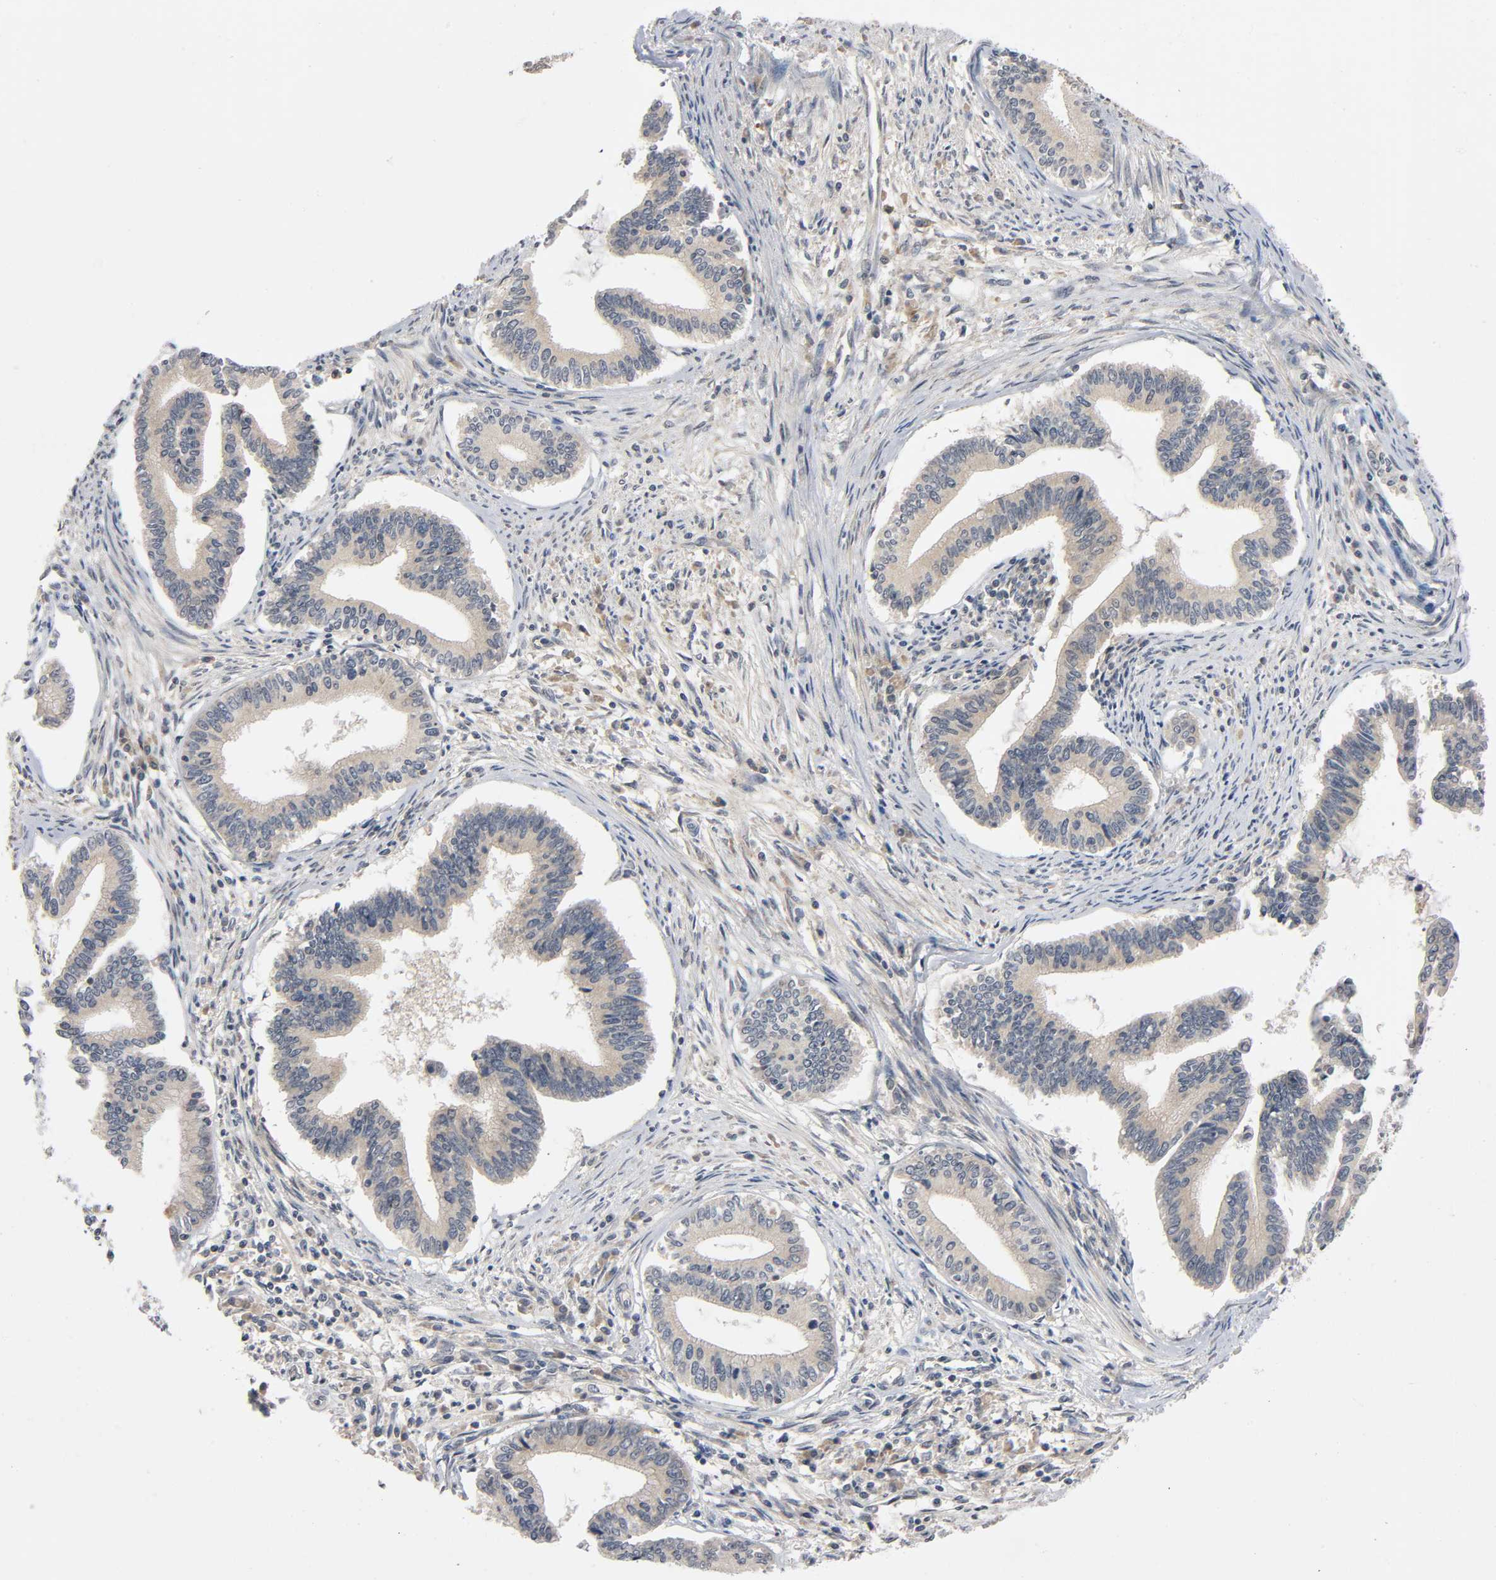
{"staining": {"intensity": "weak", "quantity": ">75%", "location": "cytoplasmic/membranous"}, "tissue": "cervical cancer", "cell_type": "Tumor cells", "image_type": "cancer", "snomed": [{"axis": "morphology", "description": "Adenocarcinoma, NOS"}, {"axis": "topography", "description": "Cervix"}], "caption": "This micrograph demonstrates immunohistochemistry (IHC) staining of human adenocarcinoma (cervical), with low weak cytoplasmic/membranous expression in about >75% of tumor cells.", "gene": "MAPK8", "patient": {"sex": "female", "age": 36}}